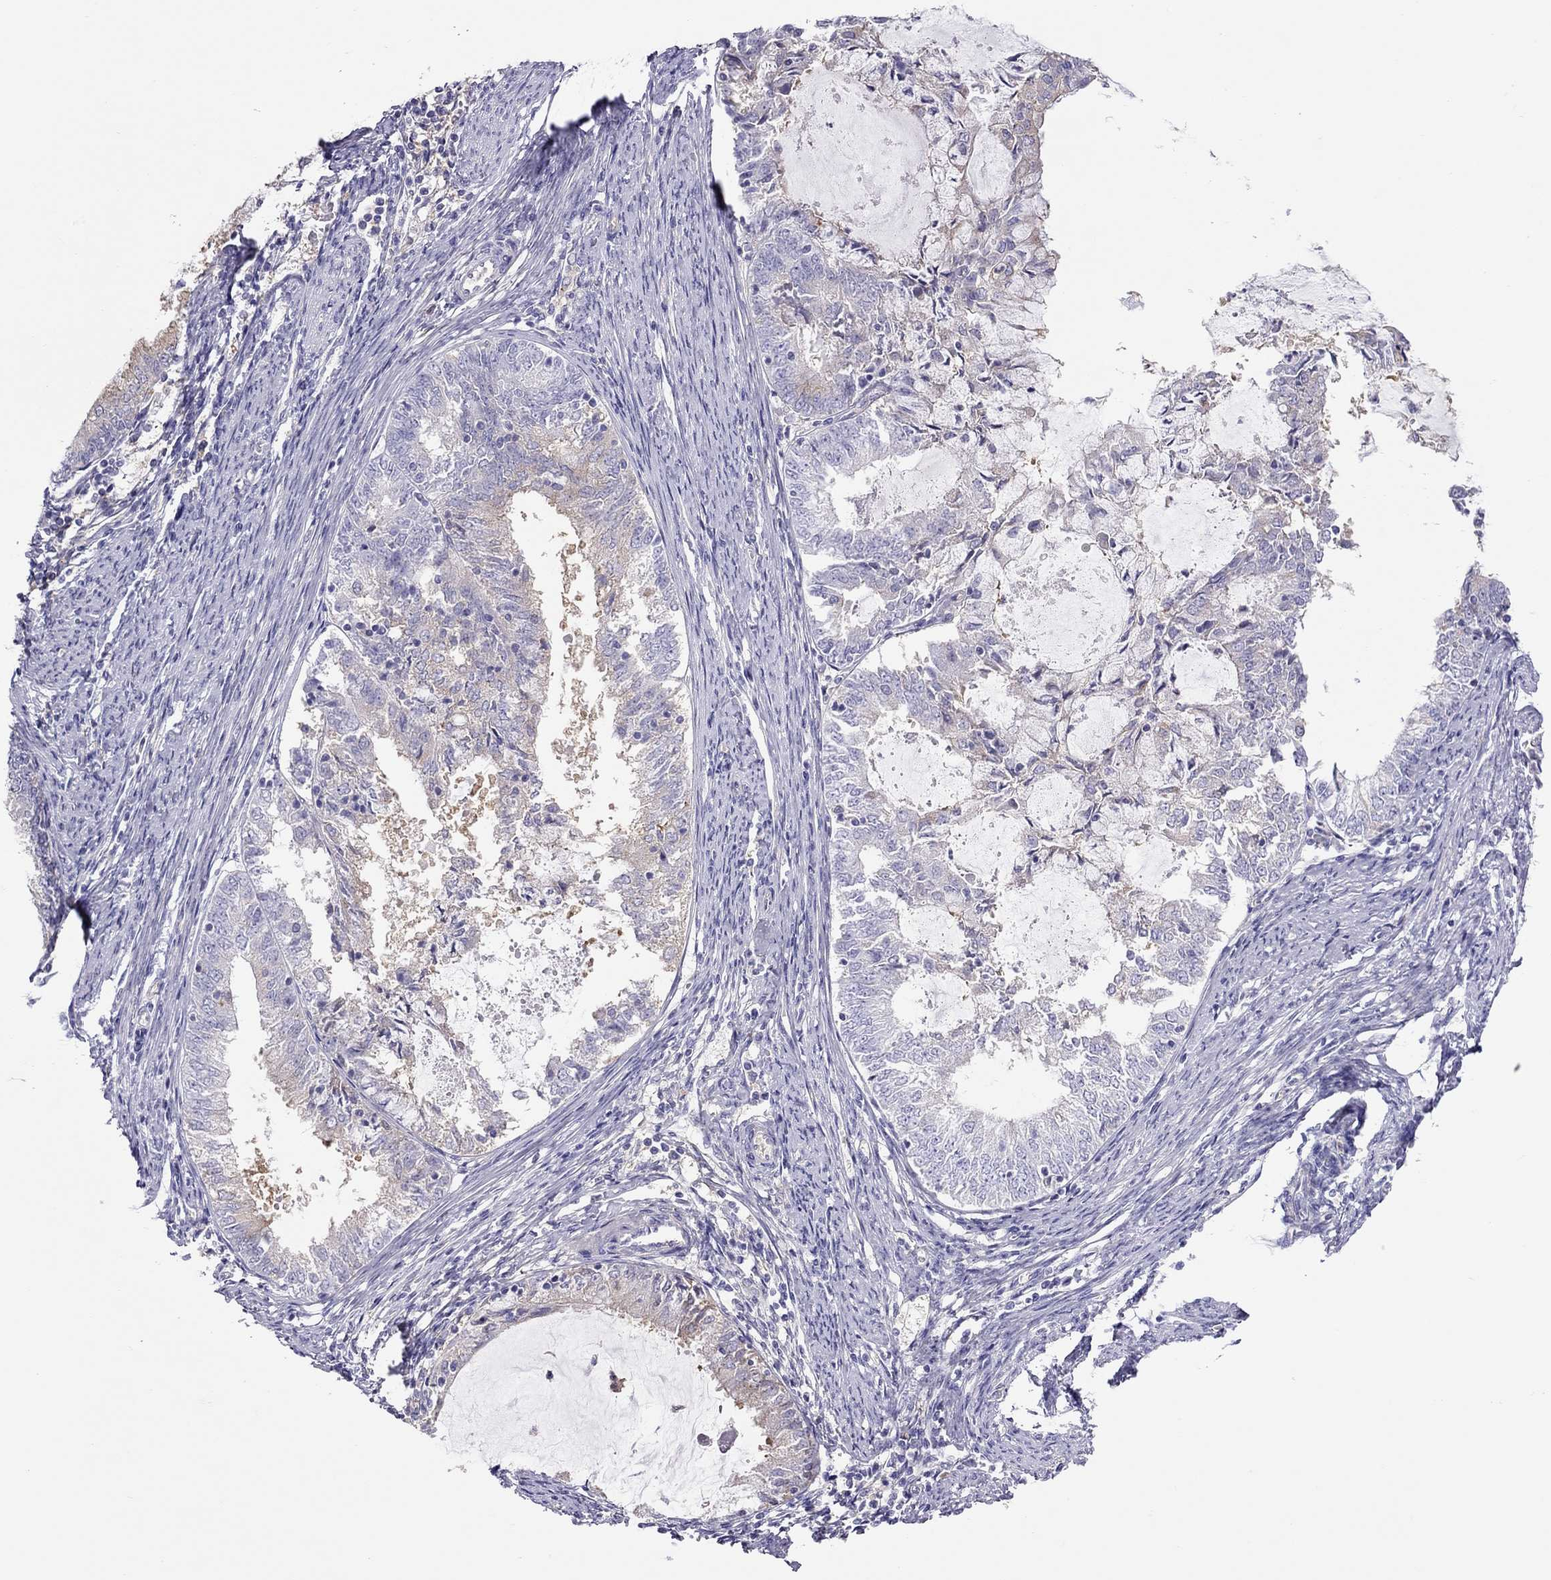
{"staining": {"intensity": "weak", "quantity": "<25%", "location": "cytoplasmic/membranous"}, "tissue": "endometrial cancer", "cell_type": "Tumor cells", "image_type": "cancer", "snomed": [{"axis": "morphology", "description": "Adenocarcinoma, NOS"}, {"axis": "topography", "description": "Endometrium"}], "caption": "This is an IHC histopathology image of adenocarcinoma (endometrial). There is no positivity in tumor cells.", "gene": "ALOX15B", "patient": {"sex": "female", "age": 57}}